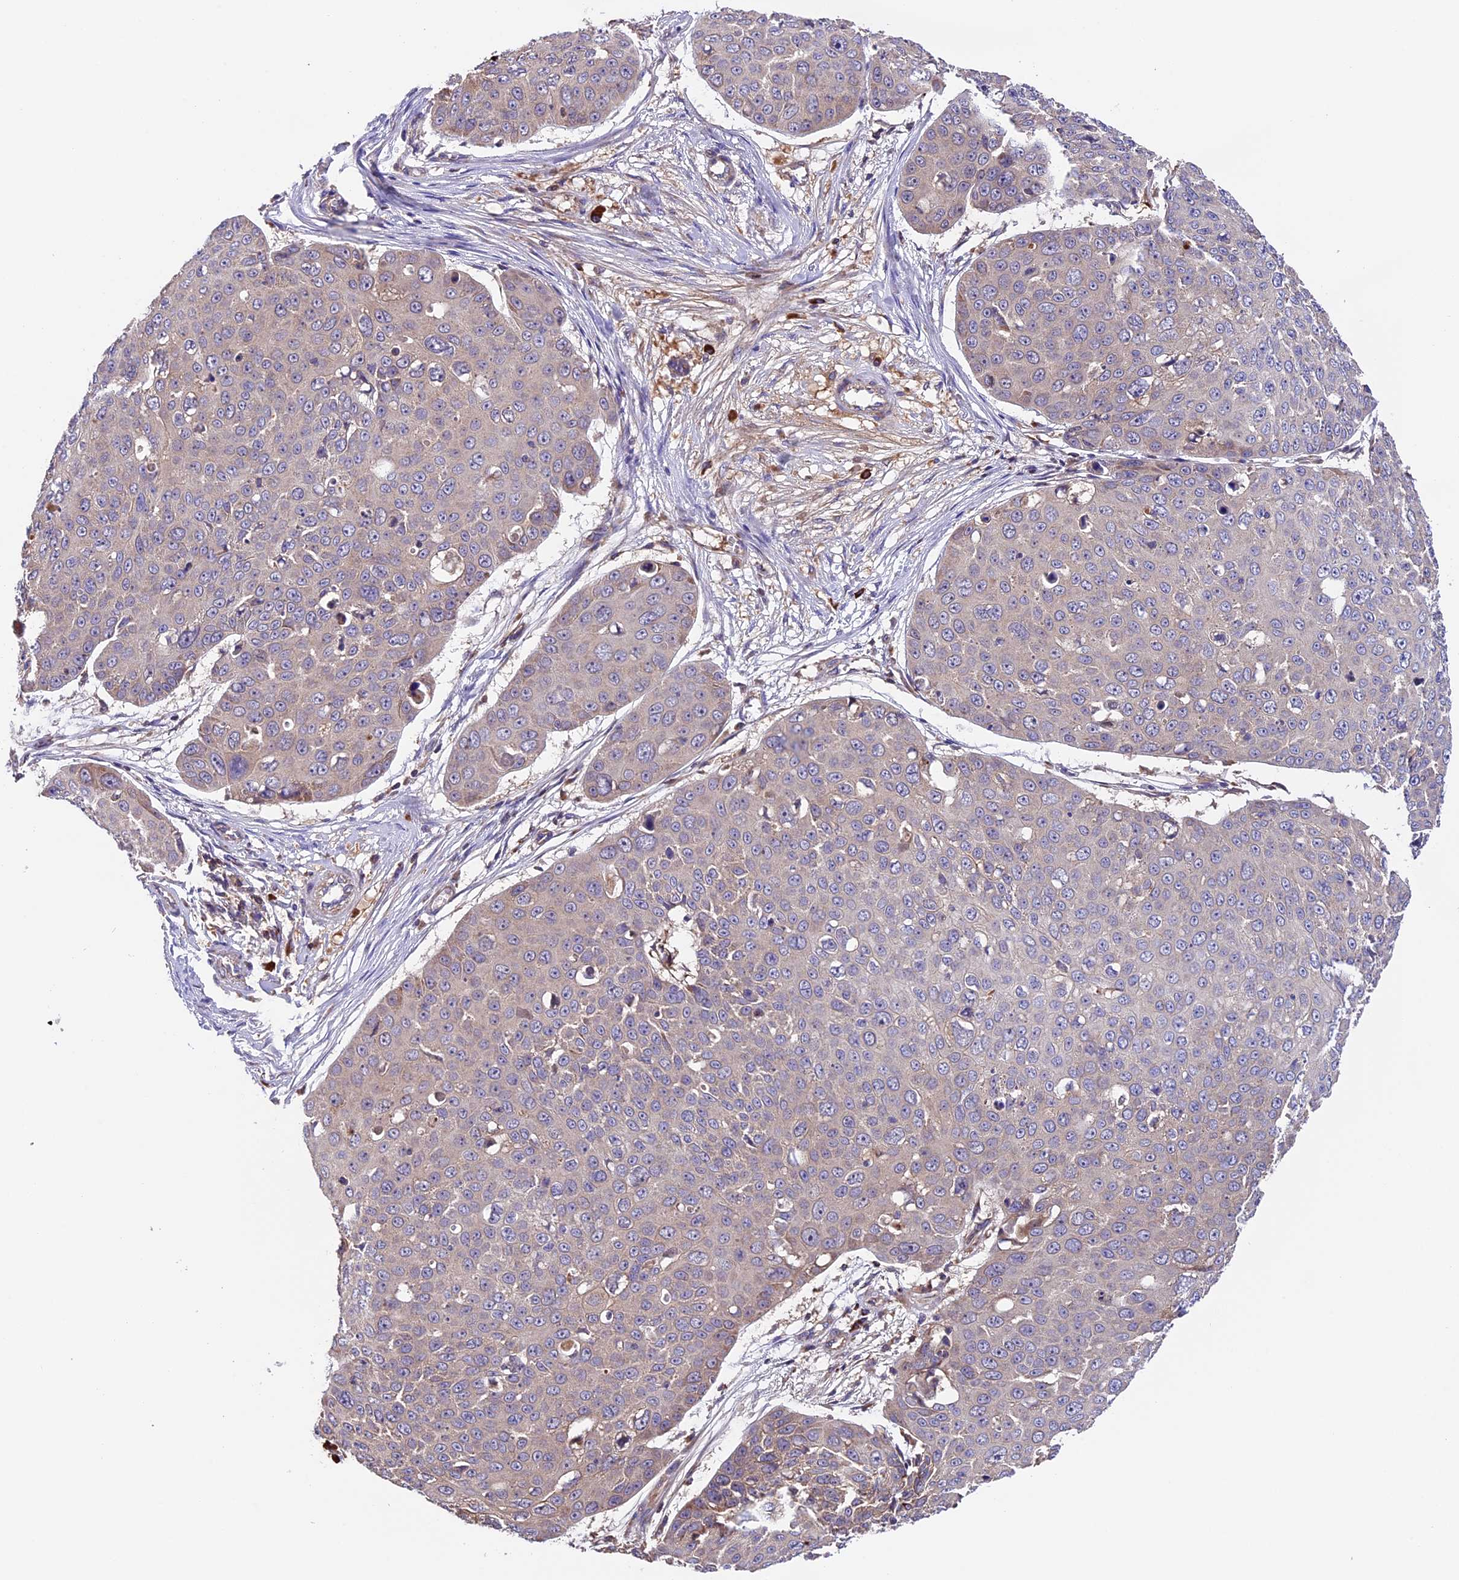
{"staining": {"intensity": "weak", "quantity": "<25%", "location": "cytoplasmic/membranous"}, "tissue": "skin cancer", "cell_type": "Tumor cells", "image_type": "cancer", "snomed": [{"axis": "morphology", "description": "Squamous cell carcinoma, NOS"}, {"axis": "topography", "description": "Skin"}], "caption": "Immunohistochemical staining of human skin squamous cell carcinoma reveals no significant staining in tumor cells.", "gene": "METTL22", "patient": {"sex": "male", "age": 71}}